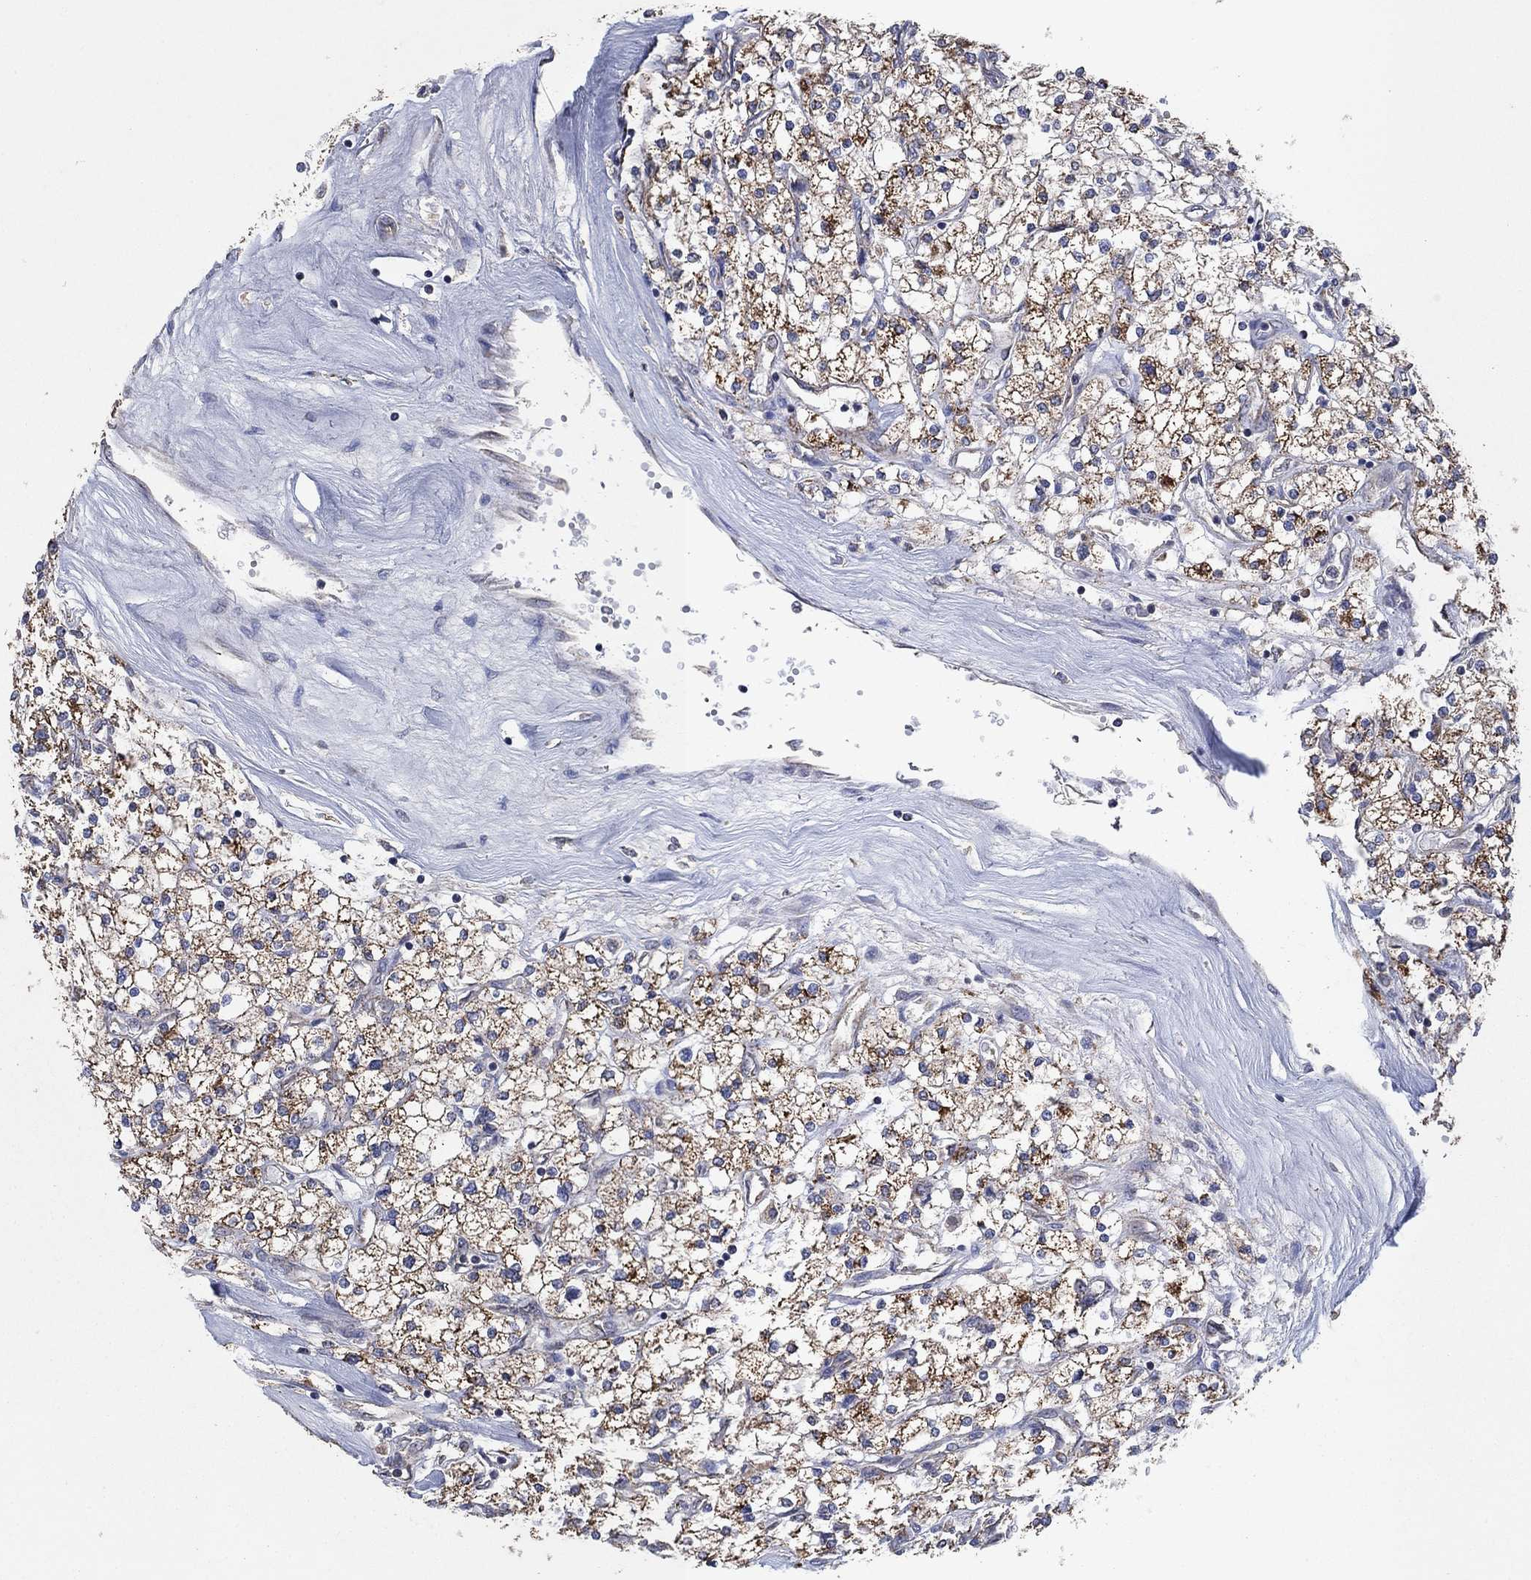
{"staining": {"intensity": "strong", "quantity": "25%-75%", "location": "cytoplasmic/membranous"}, "tissue": "renal cancer", "cell_type": "Tumor cells", "image_type": "cancer", "snomed": [{"axis": "morphology", "description": "Adenocarcinoma, NOS"}, {"axis": "topography", "description": "Kidney"}], "caption": "The photomicrograph exhibits a brown stain indicating the presence of a protein in the cytoplasmic/membranous of tumor cells in adenocarcinoma (renal). (DAB IHC with brightfield microscopy, high magnification).", "gene": "HID1", "patient": {"sex": "male", "age": 80}}